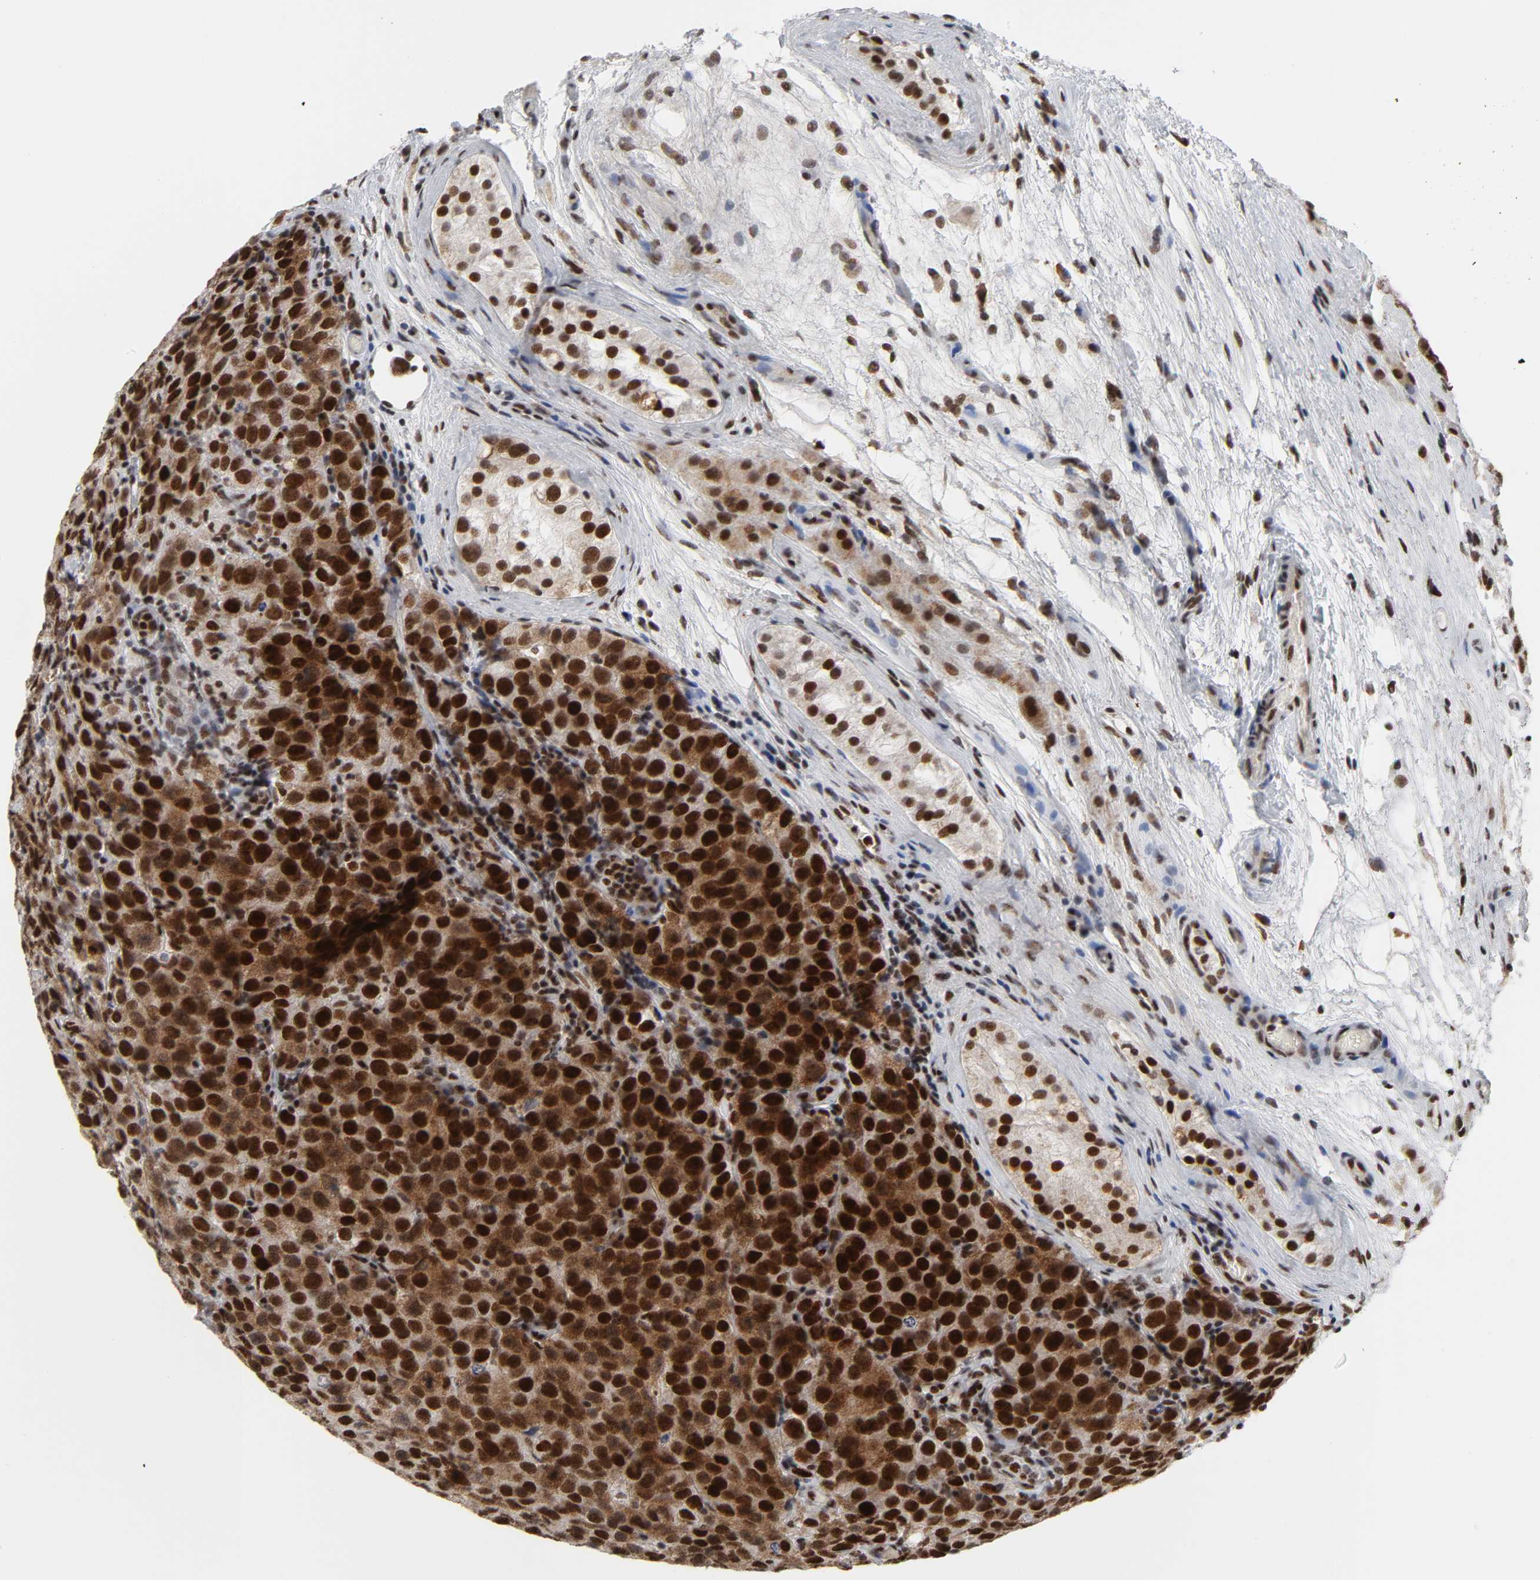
{"staining": {"intensity": "strong", "quantity": ">75%", "location": "cytoplasmic/membranous,nuclear"}, "tissue": "testis cancer", "cell_type": "Tumor cells", "image_type": "cancer", "snomed": [{"axis": "morphology", "description": "Seminoma, NOS"}, {"axis": "topography", "description": "Testis"}], "caption": "IHC micrograph of human testis seminoma stained for a protein (brown), which displays high levels of strong cytoplasmic/membranous and nuclear staining in approximately >75% of tumor cells.", "gene": "CREBBP", "patient": {"sex": "male", "age": 52}}